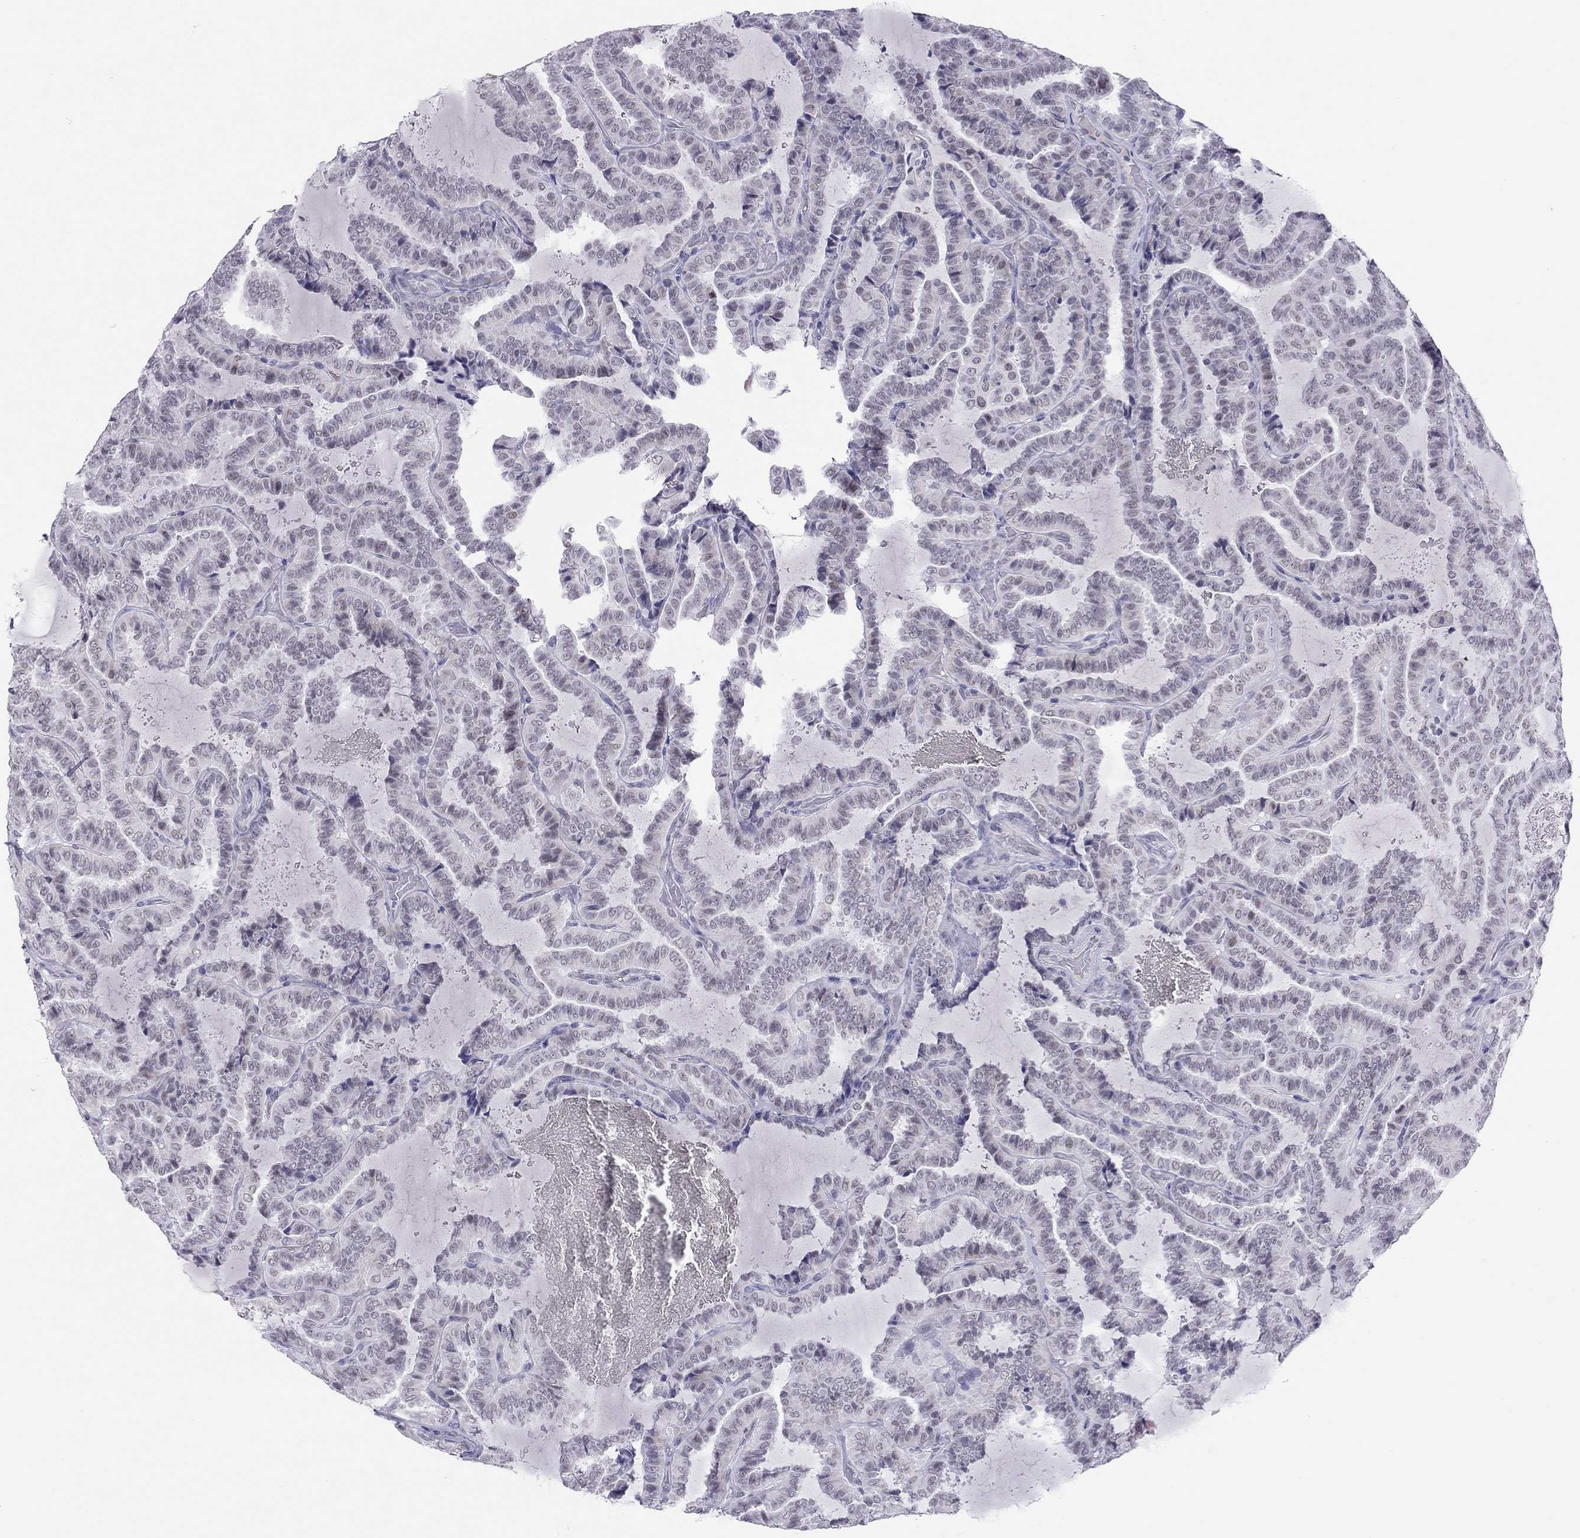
{"staining": {"intensity": "negative", "quantity": "none", "location": "none"}, "tissue": "thyroid cancer", "cell_type": "Tumor cells", "image_type": "cancer", "snomed": [{"axis": "morphology", "description": "Papillary adenocarcinoma, NOS"}, {"axis": "topography", "description": "Thyroid gland"}], "caption": "Immunohistochemistry histopathology image of thyroid cancer (papillary adenocarcinoma) stained for a protein (brown), which exhibits no staining in tumor cells. (Stains: DAB (3,3'-diaminobenzidine) IHC with hematoxylin counter stain, Microscopy: brightfield microscopy at high magnification).", "gene": "JHY", "patient": {"sex": "female", "age": 39}}